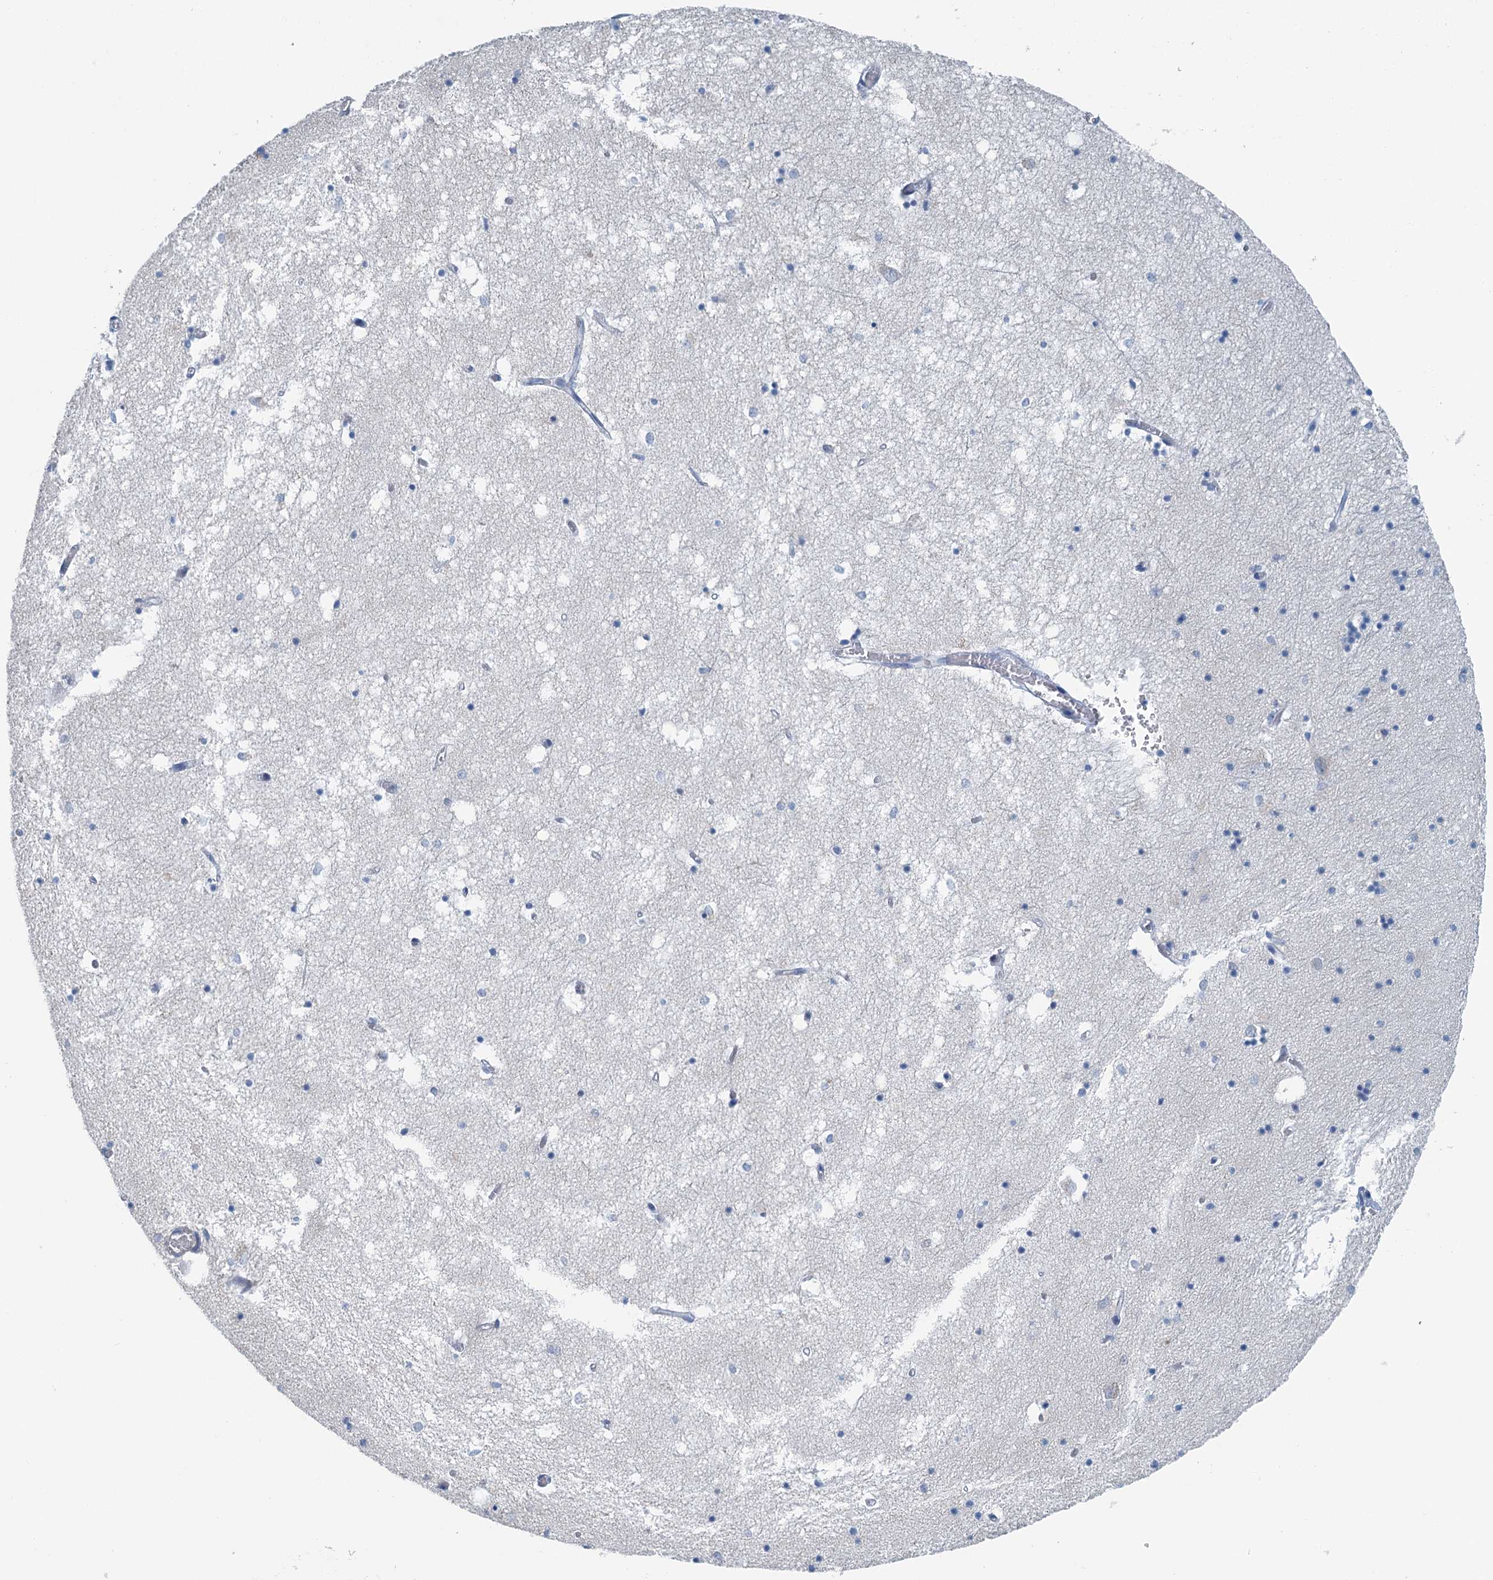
{"staining": {"intensity": "negative", "quantity": "none", "location": "none"}, "tissue": "hippocampus", "cell_type": "Glial cells", "image_type": "normal", "snomed": [{"axis": "morphology", "description": "Normal tissue, NOS"}, {"axis": "topography", "description": "Hippocampus"}], "caption": "There is no significant expression in glial cells of hippocampus. Brightfield microscopy of immunohistochemistry (IHC) stained with DAB (brown) and hematoxylin (blue), captured at high magnification.", "gene": "ZNF527", "patient": {"sex": "male", "age": 70}}